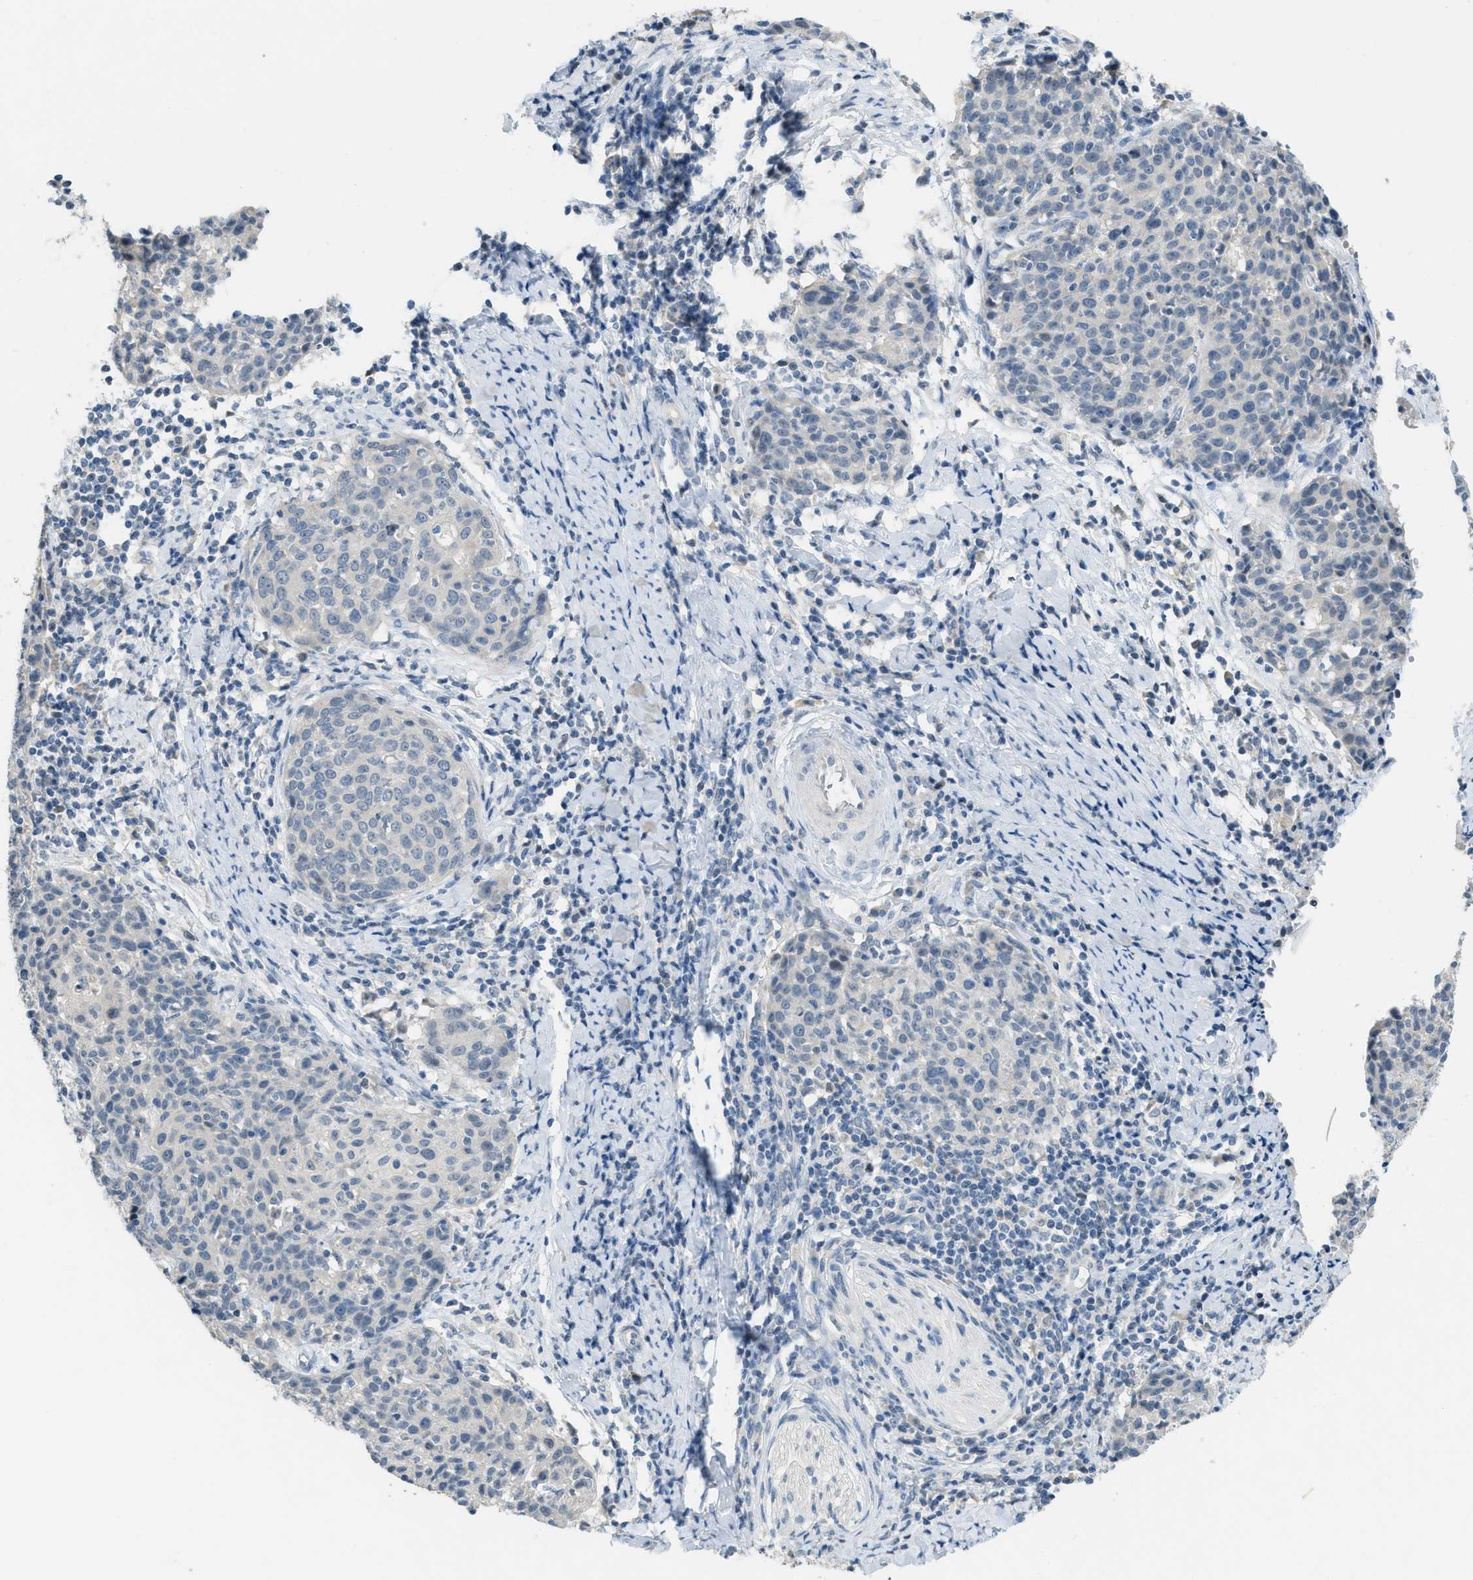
{"staining": {"intensity": "negative", "quantity": "none", "location": "none"}, "tissue": "cervical cancer", "cell_type": "Tumor cells", "image_type": "cancer", "snomed": [{"axis": "morphology", "description": "Squamous cell carcinoma, NOS"}, {"axis": "topography", "description": "Cervix"}], "caption": "Histopathology image shows no protein staining in tumor cells of cervical squamous cell carcinoma tissue. (Immunohistochemistry (ihc), brightfield microscopy, high magnification).", "gene": "TXNDC2", "patient": {"sex": "female", "age": 38}}